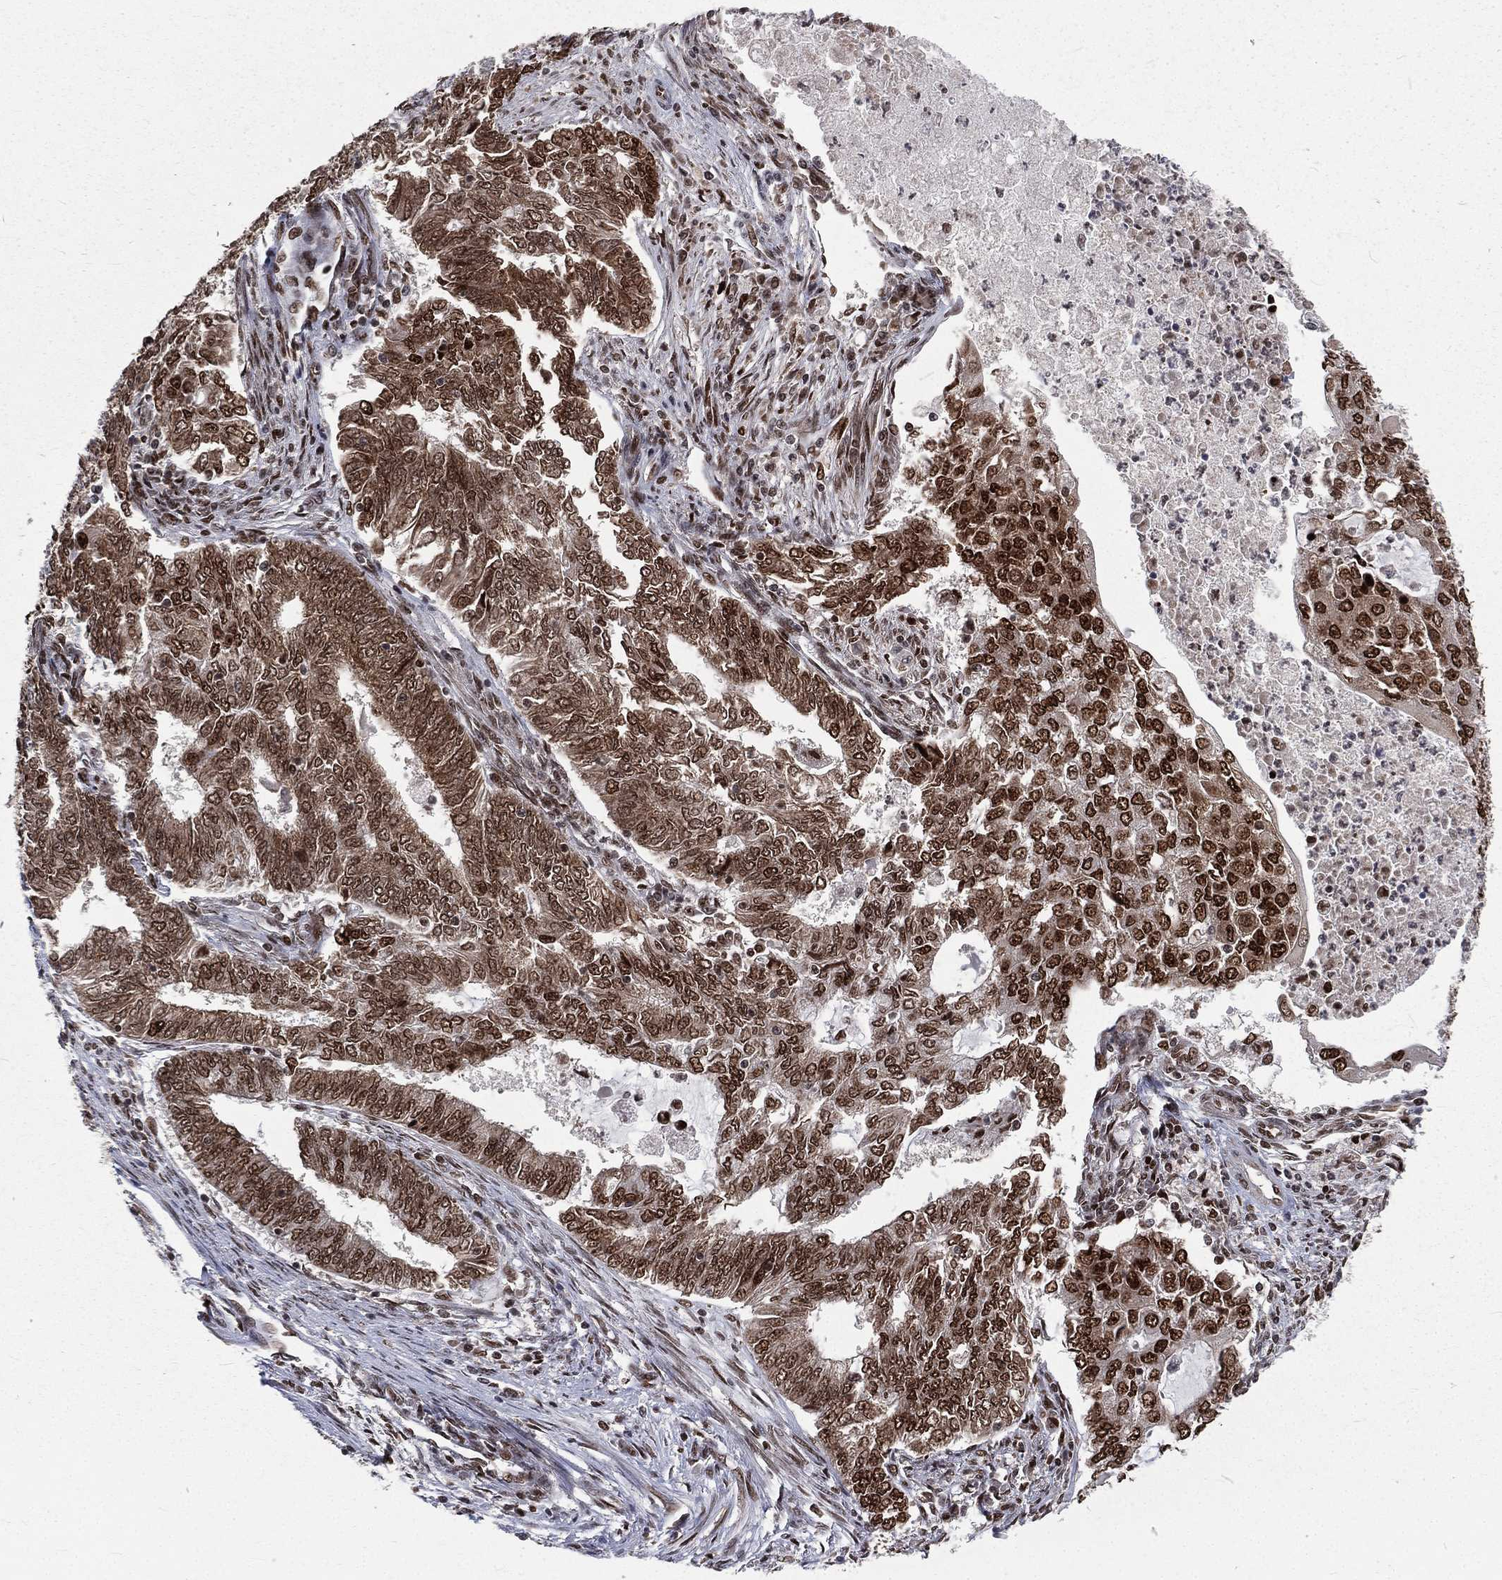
{"staining": {"intensity": "strong", "quantity": ">75%", "location": "nuclear"}, "tissue": "endometrial cancer", "cell_type": "Tumor cells", "image_type": "cancer", "snomed": [{"axis": "morphology", "description": "Adenocarcinoma, NOS"}, {"axis": "topography", "description": "Endometrium"}], "caption": "There is high levels of strong nuclear expression in tumor cells of endometrial adenocarcinoma, as demonstrated by immunohistochemical staining (brown color).", "gene": "POLB", "patient": {"sex": "female", "age": 62}}